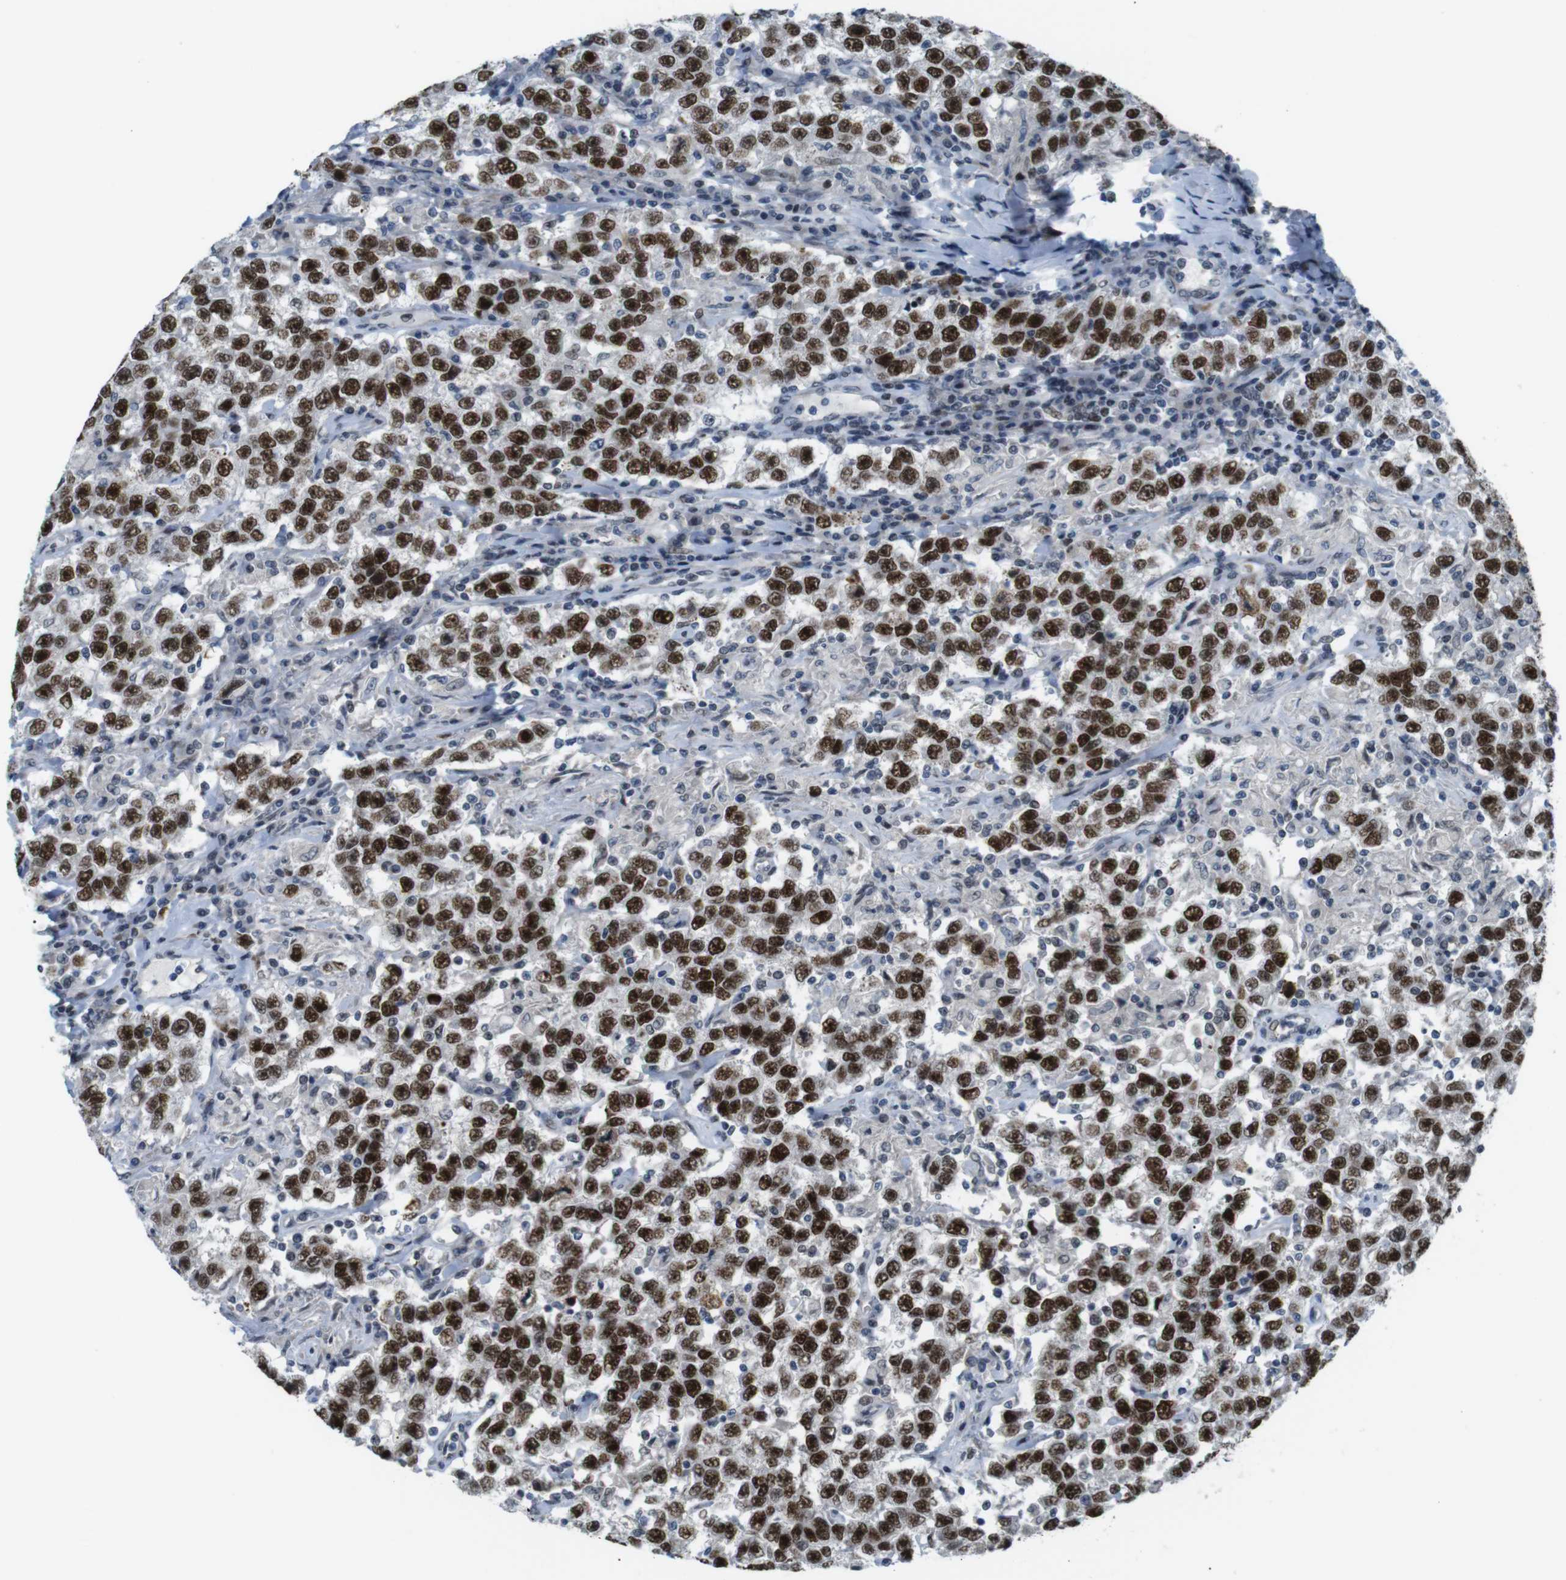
{"staining": {"intensity": "strong", "quantity": ">75%", "location": "nuclear"}, "tissue": "testis cancer", "cell_type": "Tumor cells", "image_type": "cancer", "snomed": [{"axis": "morphology", "description": "Seminoma, NOS"}, {"axis": "topography", "description": "Testis"}], "caption": "This photomicrograph reveals immunohistochemistry staining of testis cancer, with high strong nuclear expression in approximately >75% of tumor cells.", "gene": "SMCO2", "patient": {"sex": "male", "age": 41}}